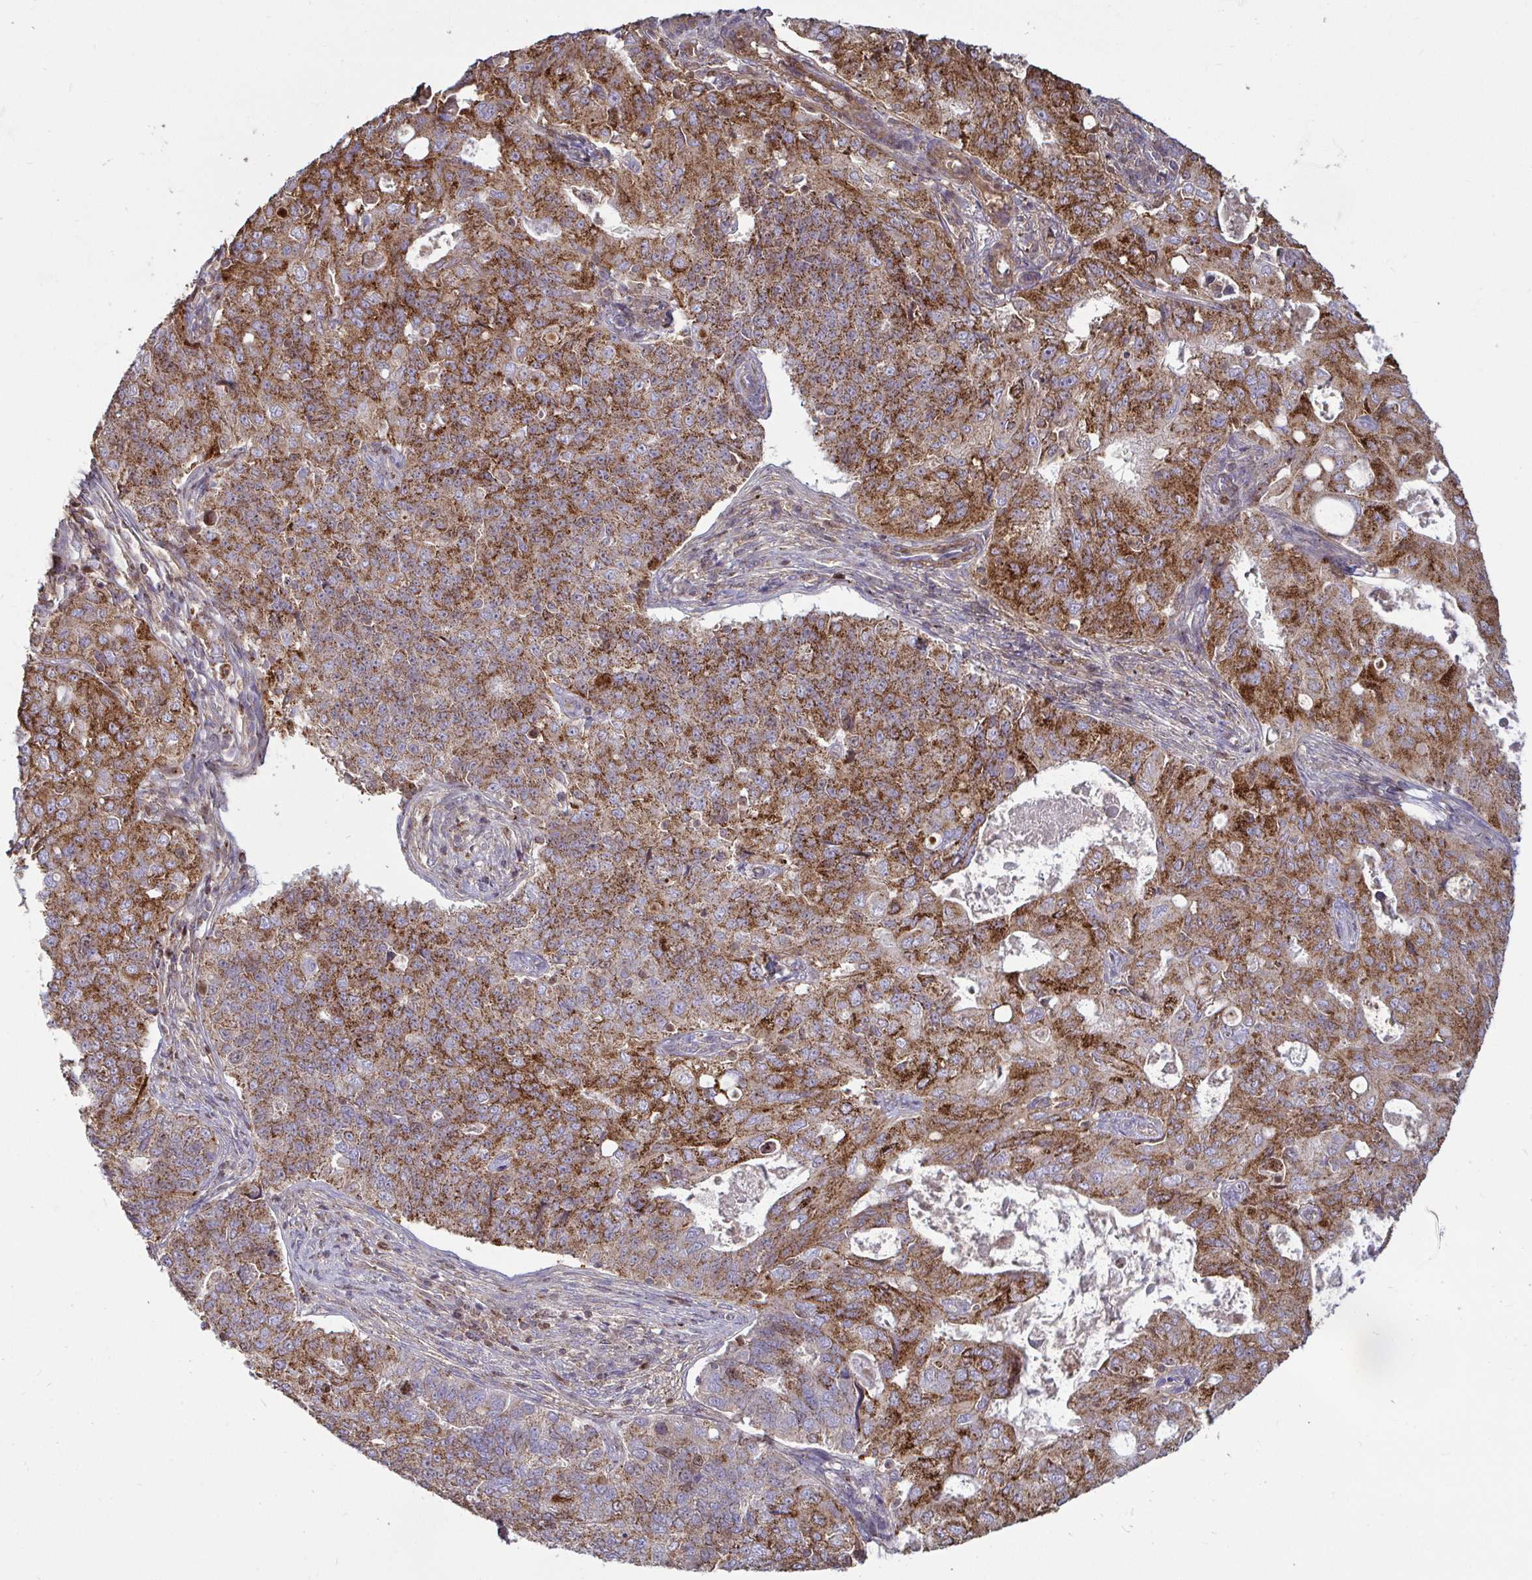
{"staining": {"intensity": "strong", "quantity": ">75%", "location": "cytoplasmic/membranous"}, "tissue": "endometrial cancer", "cell_type": "Tumor cells", "image_type": "cancer", "snomed": [{"axis": "morphology", "description": "Adenocarcinoma, NOS"}, {"axis": "topography", "description": "Endometrium"}], "caption": "Endometrial cancer was stained to show a protein in brown. There is high levels of strong cytoplasmic/membranous staining in approximately >75% of tumor cells. The staining was performed using DAB, with brown indicating positive protein expression. Nuclei are stained blue with hematoxylin.", "gene": "SPRY1", "patient": {"sex": "female", "age": 43}}